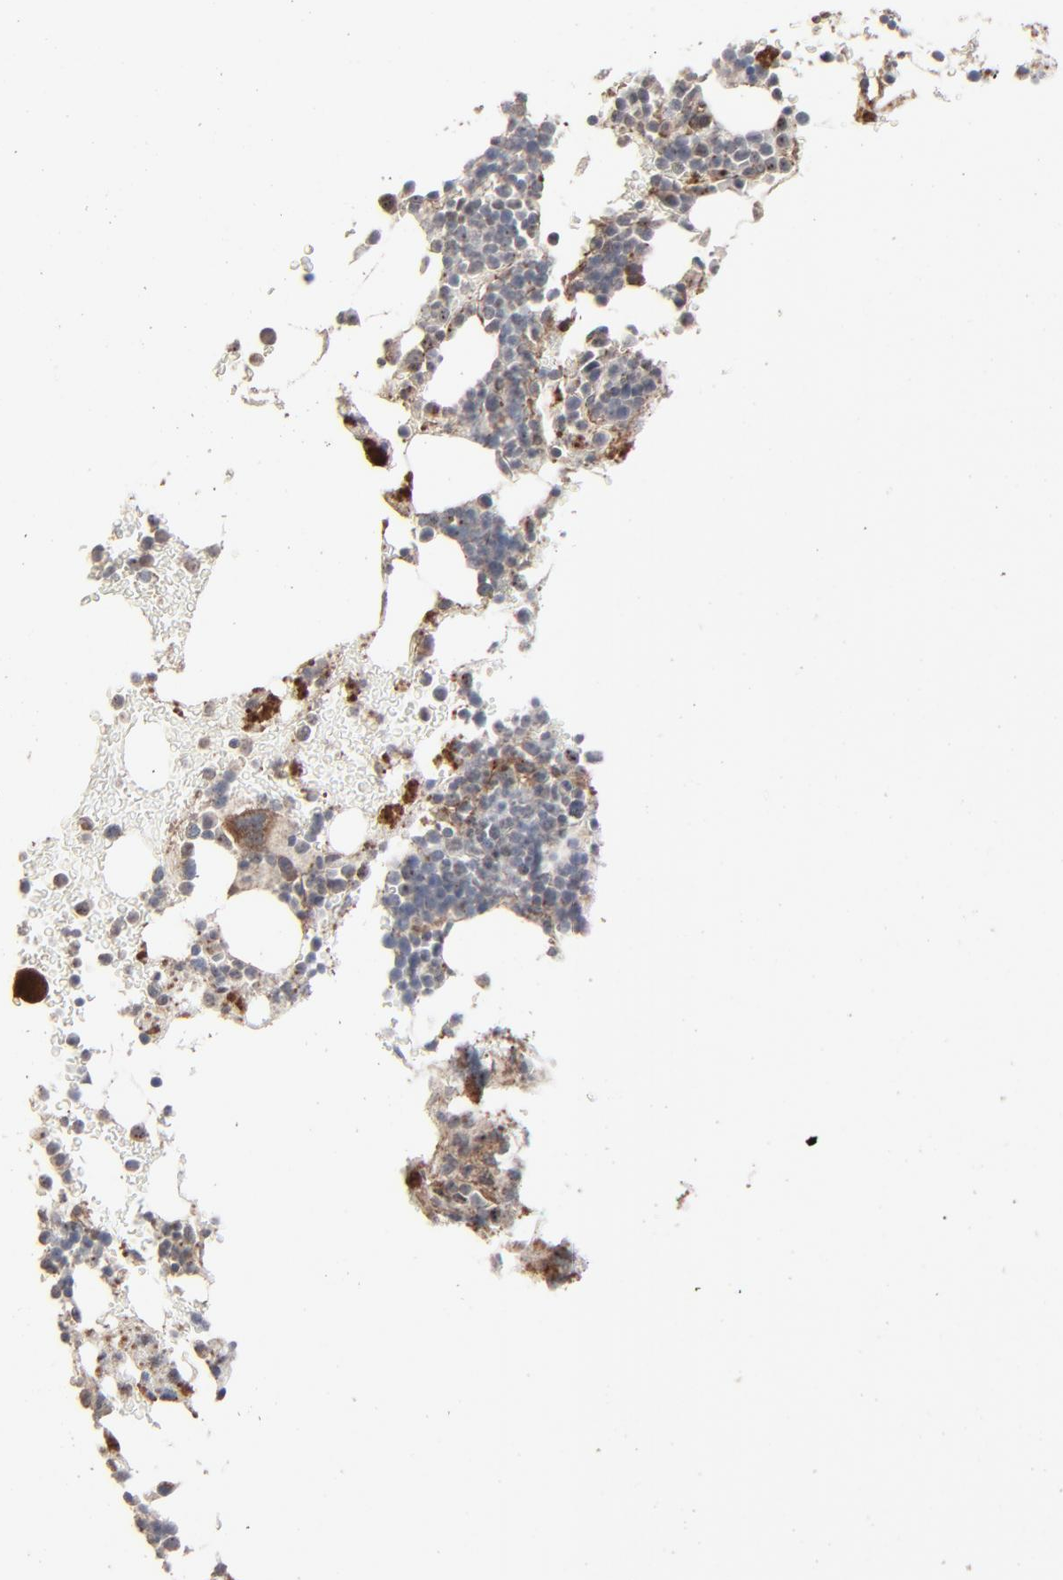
{"staining": {"intensity": "negative", "quantity": "none", "location": "none"}, "tissue": "bone marrow", "cell_type": "Hematopoietic cells", "image_type": "normal", "snomed": [{"axis": "morphology", "description": "Normal tissue, NOS"}, {"axis": "topography", "description": "Bone marrow"}], "caption": "The immunohistochemistry micrograph has no significant positivity in hematopoietic cells of bone marrow. (Stains: DAB immunohistochemistry (IHC) with hematoxylin counter stain, Microscopy: brightfield microscopy at high magnification).", "gene": "JAM3", "patient": {"sex": "male", "age": 17}}